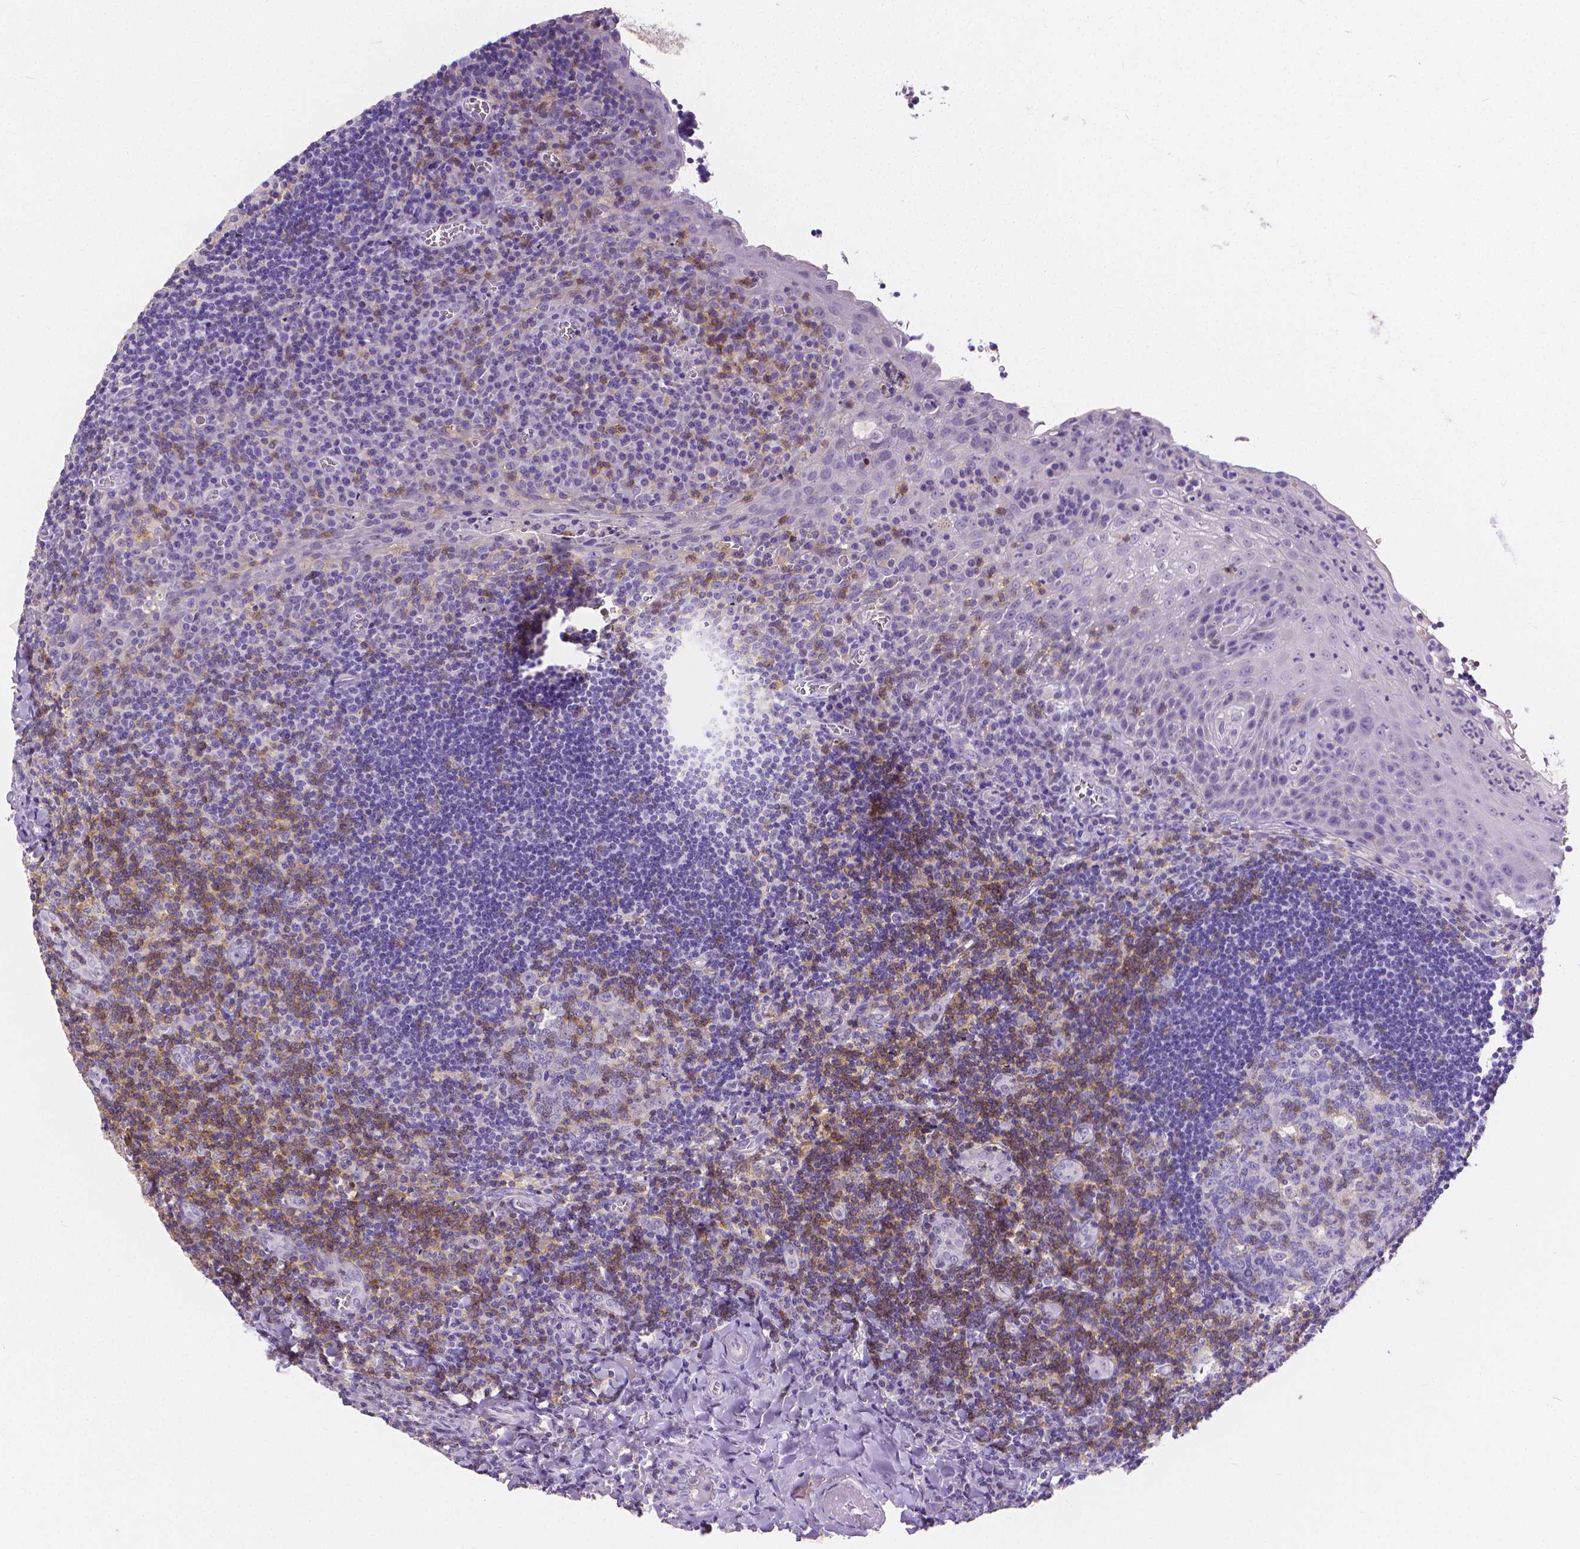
{"staining": {"intensity": "moderate", "quantity": "25%-75%", "location": "cytoplasmic/membranous"}, "tissue": "tonsil", "cell_type": "Germinal center cells", "image_type": "normal", "snomed": [{"axis": "morphology", "description": "Normal tissue, NOS"}, {"axis": "morphology", "description": "Inflammation, NOS"}, {"axis": "topography", "description": "Tonsil"}], "caption": "Protein staining exhibits moderate cytoplasmic/membranous positivity in about 25%-75% of germinal center cells in normal tonsil.", "gene": "CD4", "patient": {"sex": "female", "age": 31}}